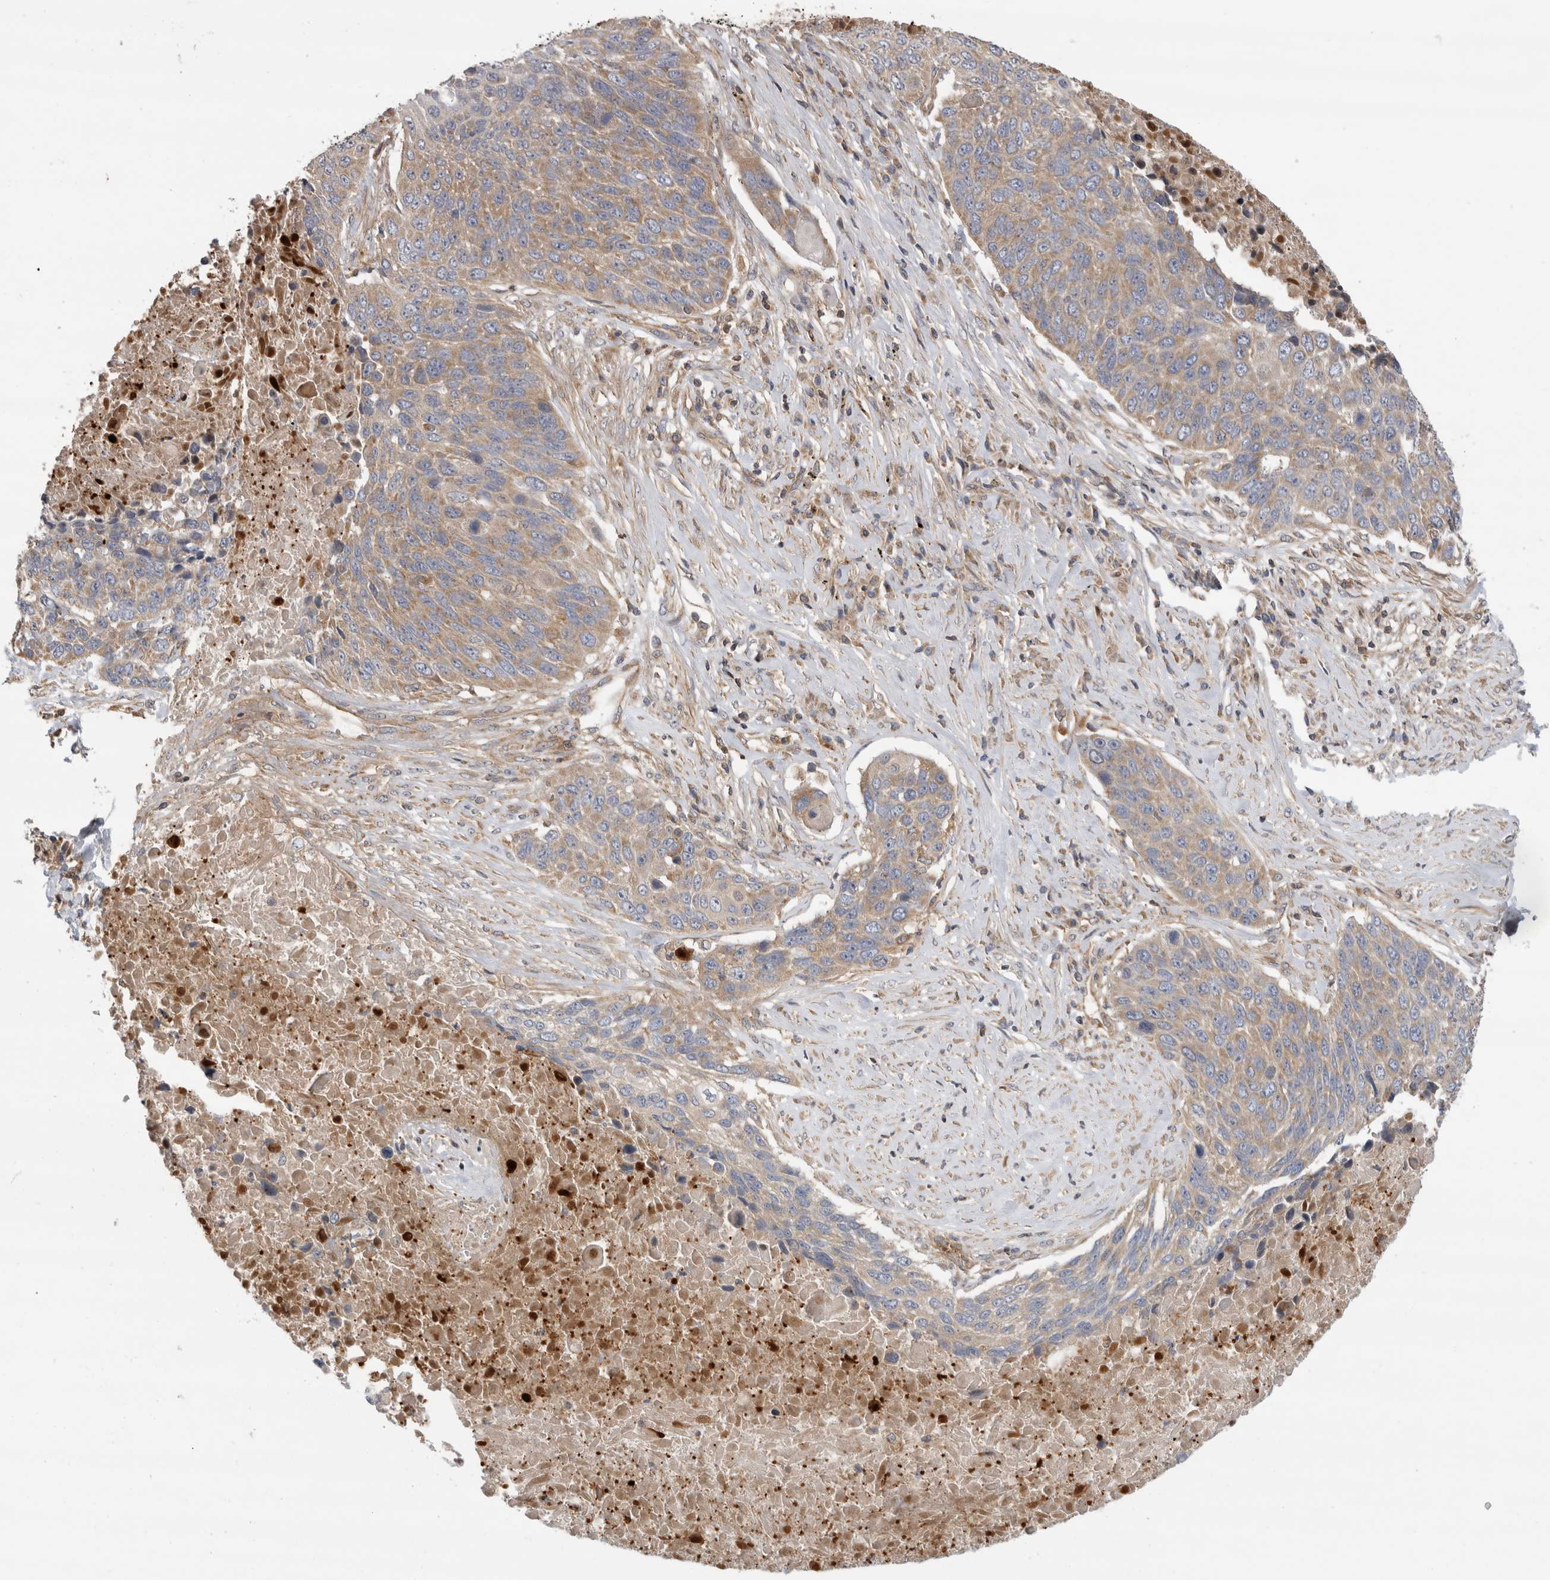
{"staining": {"intensity": "moderate", "quantity": ">75%", "location": "cytoplasmic/membranous"}, "tissue": "lung cancer", "cell_type": "Tumor cells", "image_type": "cancer", "snomed": [{"axis": "morphology", "description": "Squamous cell carcinoma, NOS"}, {"axis": "topography", "description": "Lung"}], "caption": "Protein expression analysis of human lung cancer (squamous cell carcinoma) reveals moderate cytoplasmic/membranous positivity in about >75% of tumor cells.", "gene": "GRIK2", "patient": {"sex": "male", "age": 66}}